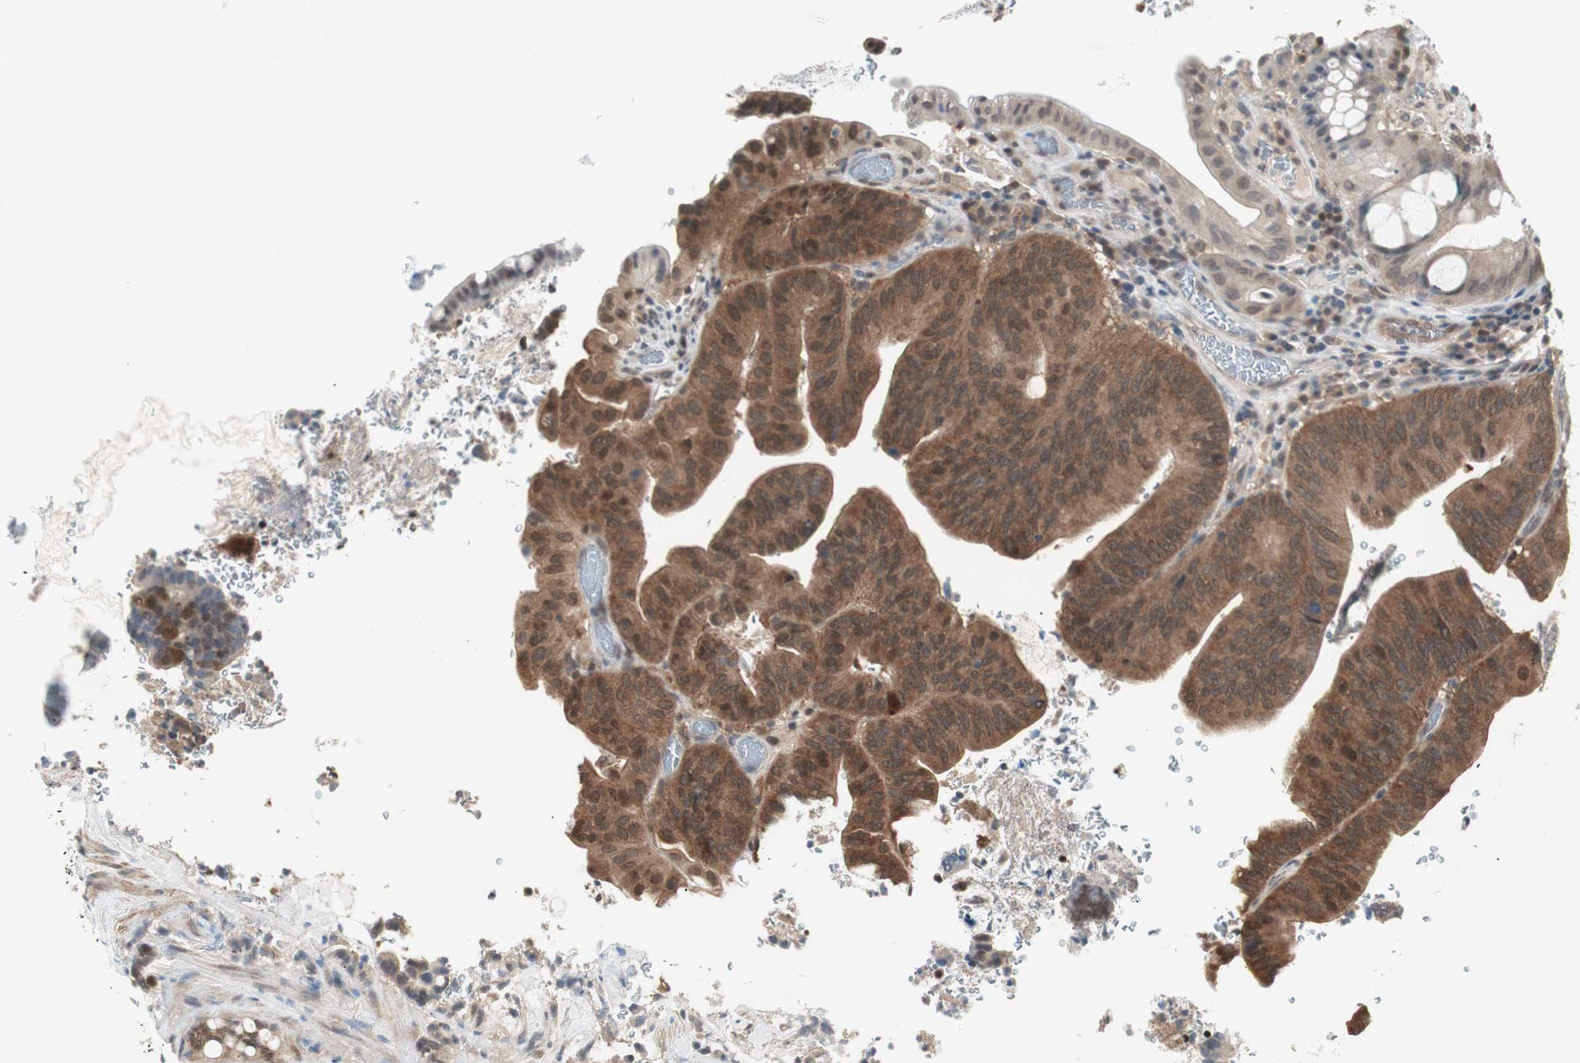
{"staining": {"intensity": "moderate", "quantity": ">75%", "location": "cytoplasmic/membranous,nuclear"}, "tissue": "colorectal cancer", "cell_type": "Tumor cells", "image_type": "cancer", "snomed": [{"axis": "morphology", "description": "Normal tissue, NOS"}, {"axis": "morphology", "description": "Adenocarcinoma, NOS"}, {"axis": "topography", "description": "Colon"}], "caption": "Immunohistochemistry of colorectal adenocarcinoma reveals medium levels of moderate cytoplasmic/membranous and nuclear expression in approximately >75% of tumor cells.", "gene": "UBE2I", "patient": {"sex": "male", "age": 82}}